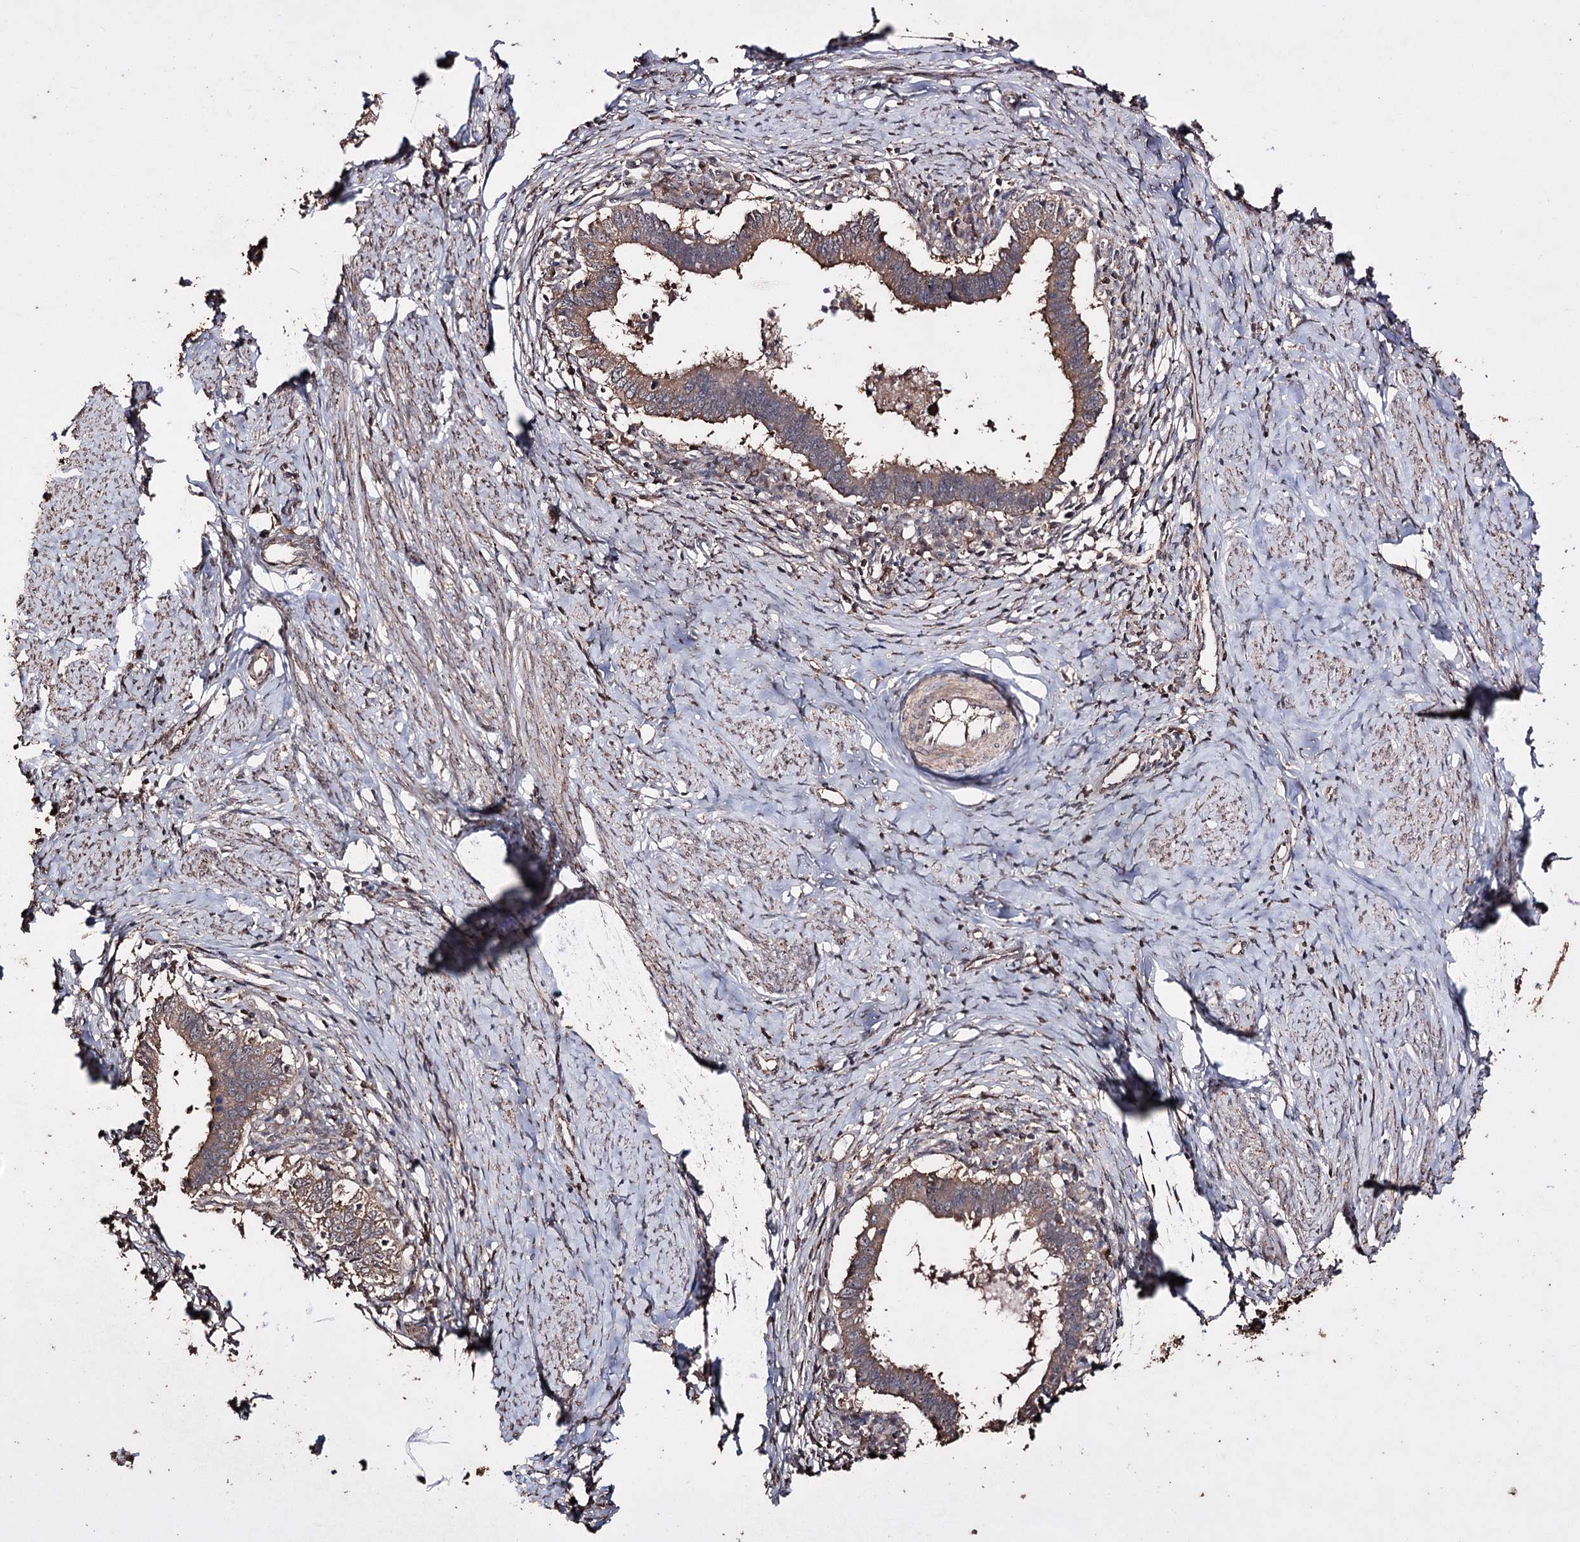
{"staining": {"intensity": "weak", "quantity": ">75%", "location": "cytoplasmic/membranous"}, "tissue": "cervical cancer", "cell_type": "Tumor cells", "image_type": "cancer", "snomed": [{"axis": "morphology", "description": "Adenocarcinoma, NOS"}, {"axis": "topography", "description": "Cervix"}], "caption": "Weak cytoplasmic/membranous staining is appreciated in about >75% of tumor cells in cervical cancer (adenocarcinoma).", "gene": "ZNF662", "patient": {"sex": "female", "age": 36}}